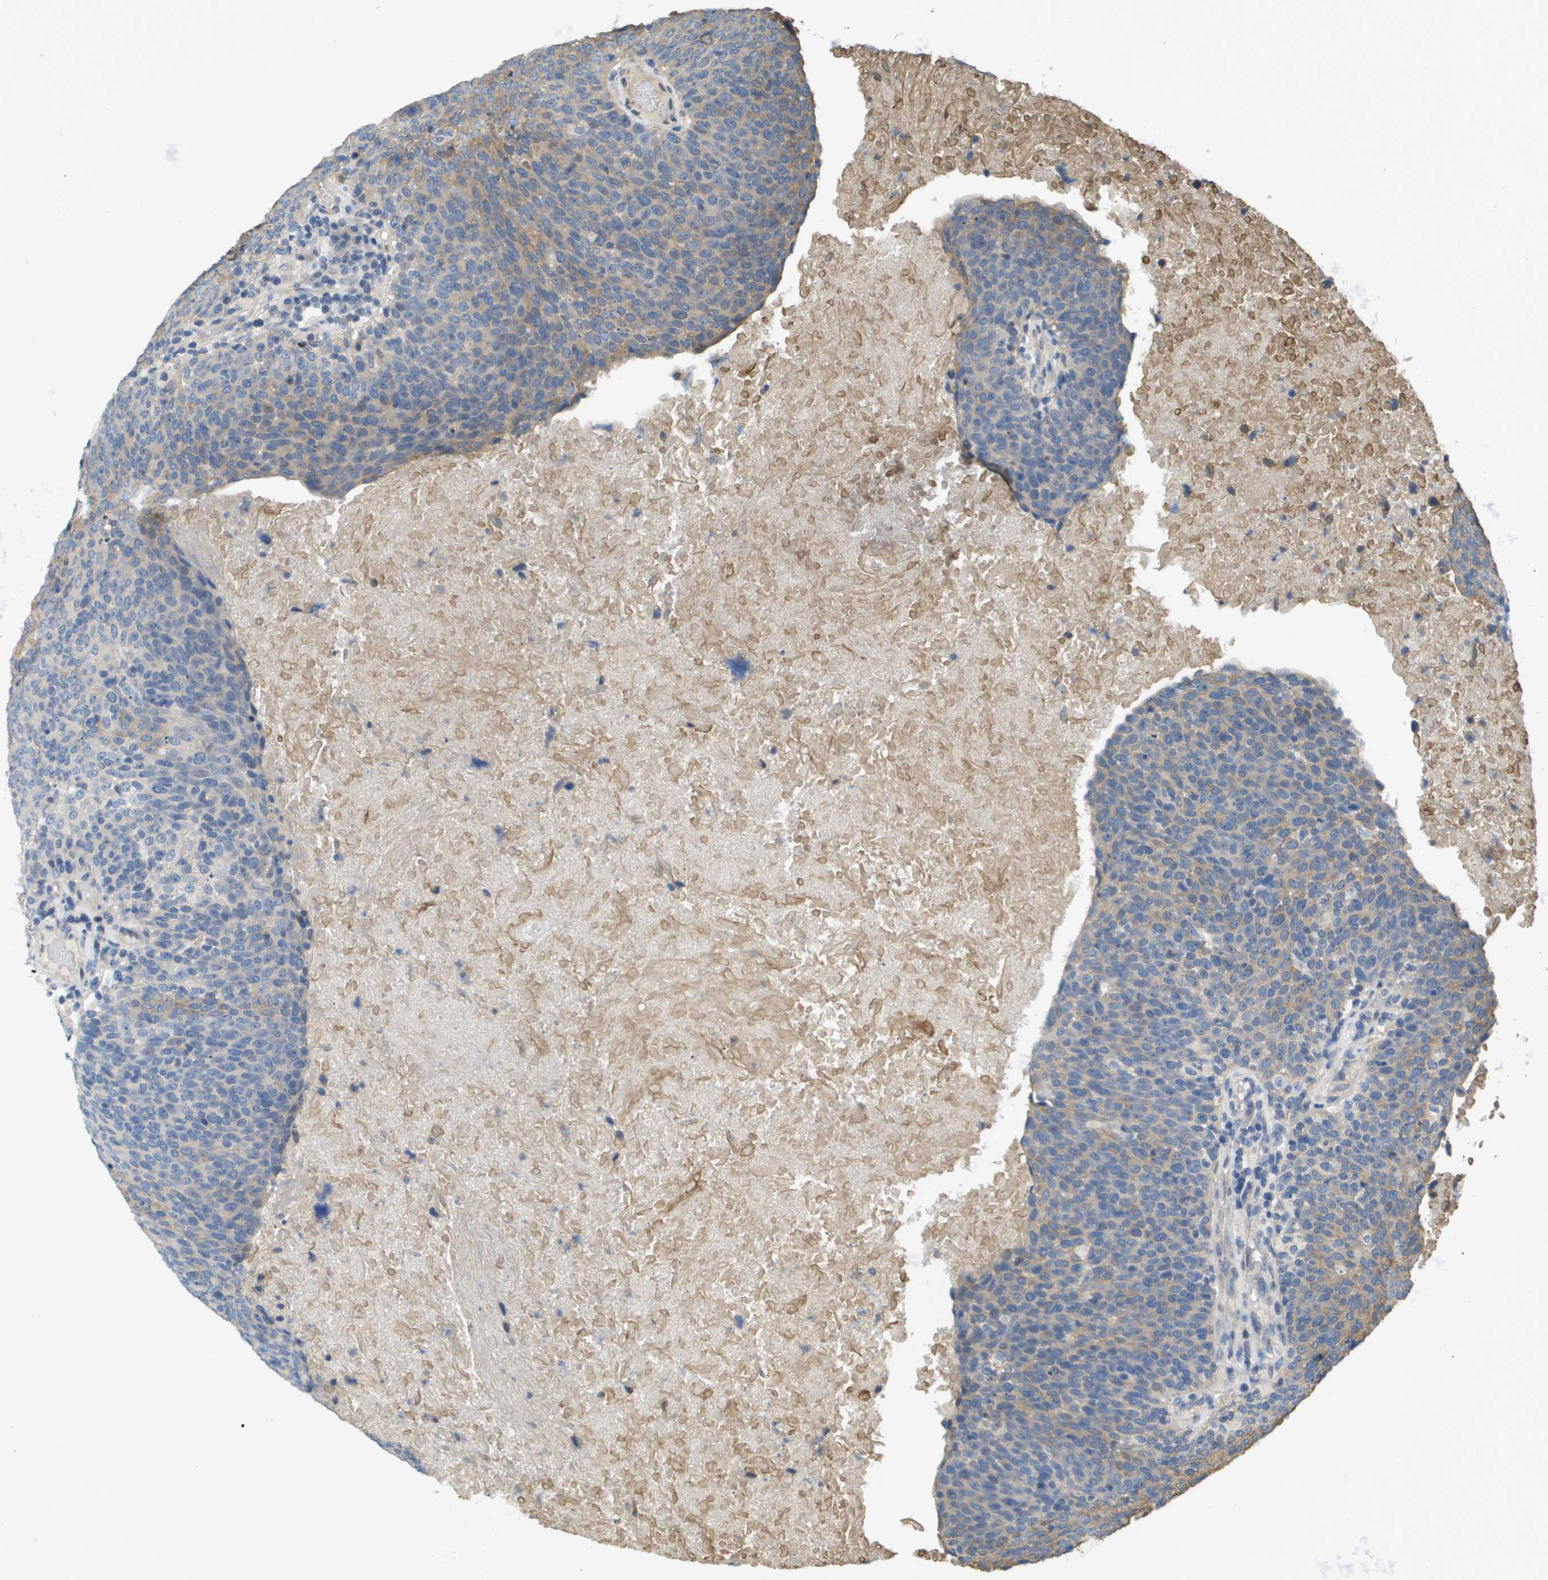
{"staining": {"intensity": "weak", "quantity": "<25%", "location": "cytoplasmic/membranous"}, "tissue": "head and neck cancer", "cell_type": "Tumor cells", "image_type": "cancer", "snomed": [{"axis": "morphology", "description": "Squamous cell carcinoma, NOS"}, {"axis": "morphology", "description": "Squamous cell carcinoma, metastatic, NOS"}, {"axis": "topography", "description": "Lymph node"}, {"axis": "topography", "description": "Head-Neck"}], "caption": "This micrograph is of head and neck cancer (squamous cell carcinoma) stained with immunohistochemistry to label a protein in brown with the nuclei are counter-stained blue. There is no positivity in tumor cells. (DAB immunohistochemistry visualized using brightfield microscopy, high magnification).", "gene": "KRT23", "patient": {"sex": "male", "age": 62}}